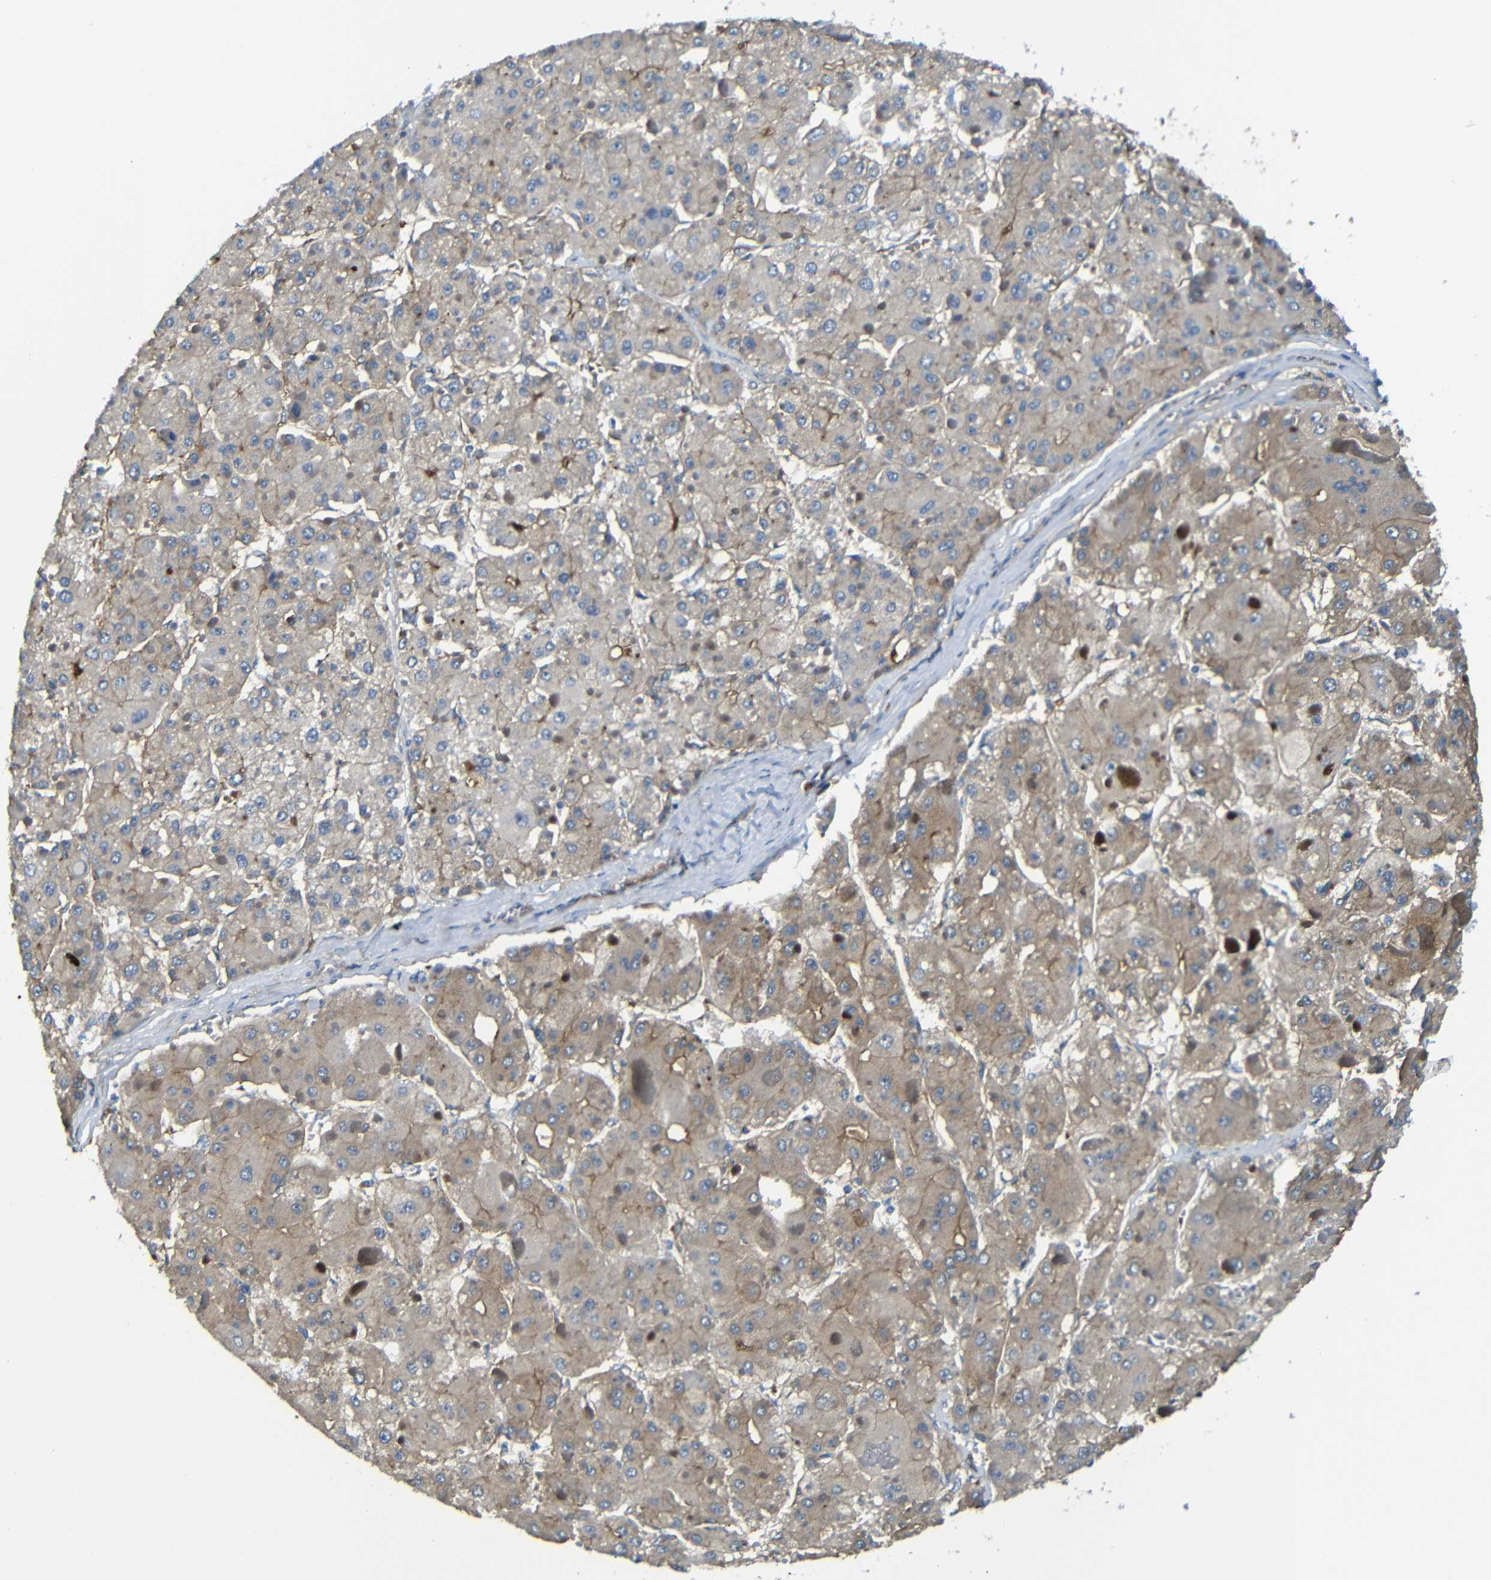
{"staining": {"intensity": "weak", "quantity": ">75%", "location": "cytoplasmic/membranous"}, "tissue": "liver cancer", "cell_type": "Tumor cells", "image_type": "cancer", "snomed": [{"axis": "morphology", "description": "Carcinoma, Hepatocellular, NOS"}, {"axis": "topography", "description": "Liver"}], "caption": "A brown stain shows weak cytoplasmic/membranous expression of a protein in human liver cancer (hepatocellular carcinoma) tumor cells.", "gene": "MYO1B", "patient": {"sex": "female", "age": 73}}